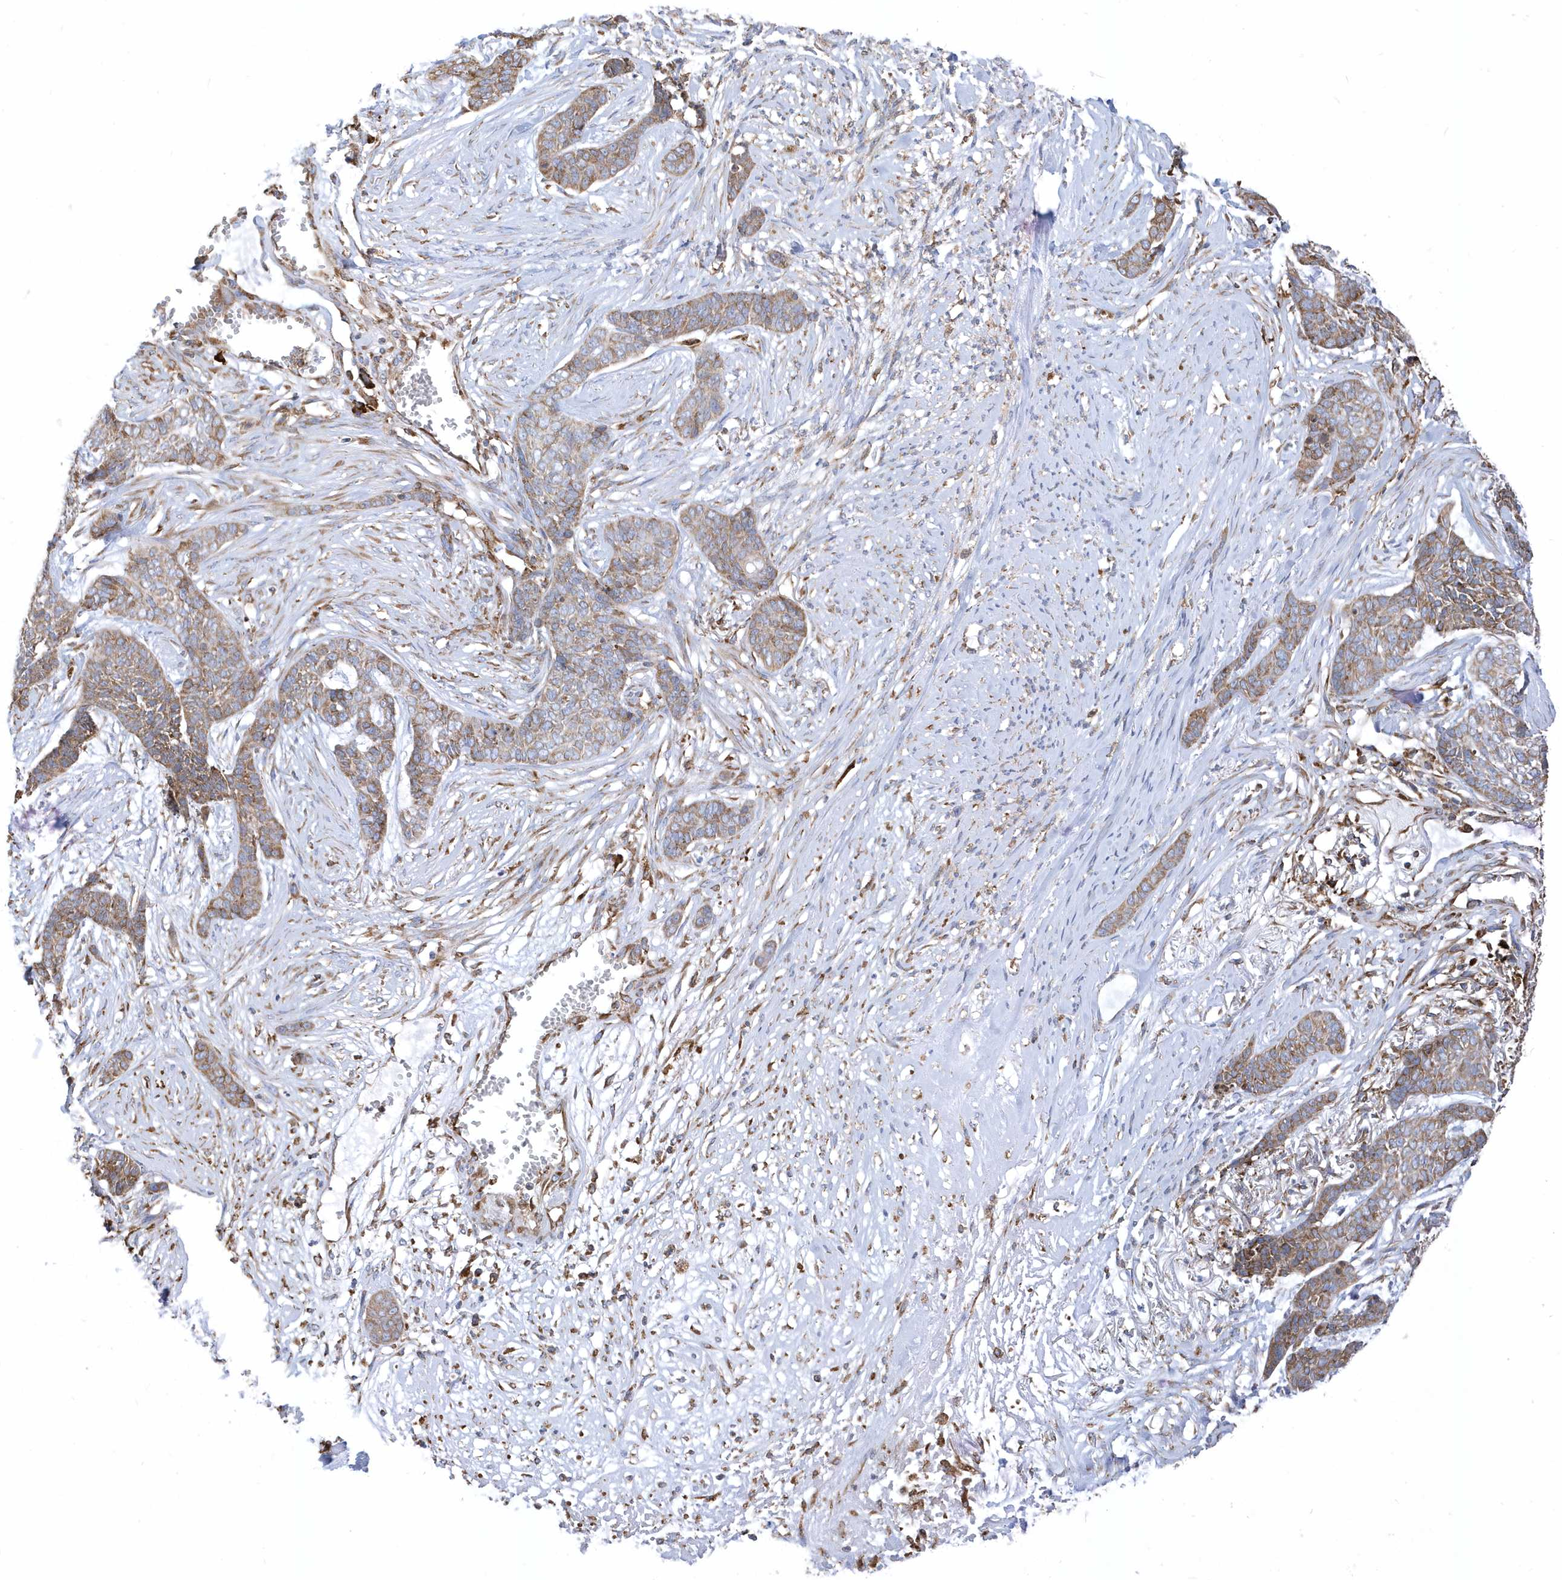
{"staining": {"intensity": "moderate", "quantity": ">75%", "location": "cytoplasmic/membranous"}, "tissue": "skin cancer", "cell_type": "Tumor cells", "image_type": "cancer", "snomed": [{"axis": "morphology", "description": "Basal cell carcinoma"}, {"axis": "topography", "description": "Skin"}], "caption": "This histopathology image exhibits immunohistochemistry staining of human skin cancer (basal cell carcinoma), with medium moderate cytoplasmic/membranous staining in about >75% of tumor cells.", "gene": "PDIA6", "patient": {"sex": "female", "age": 64}}